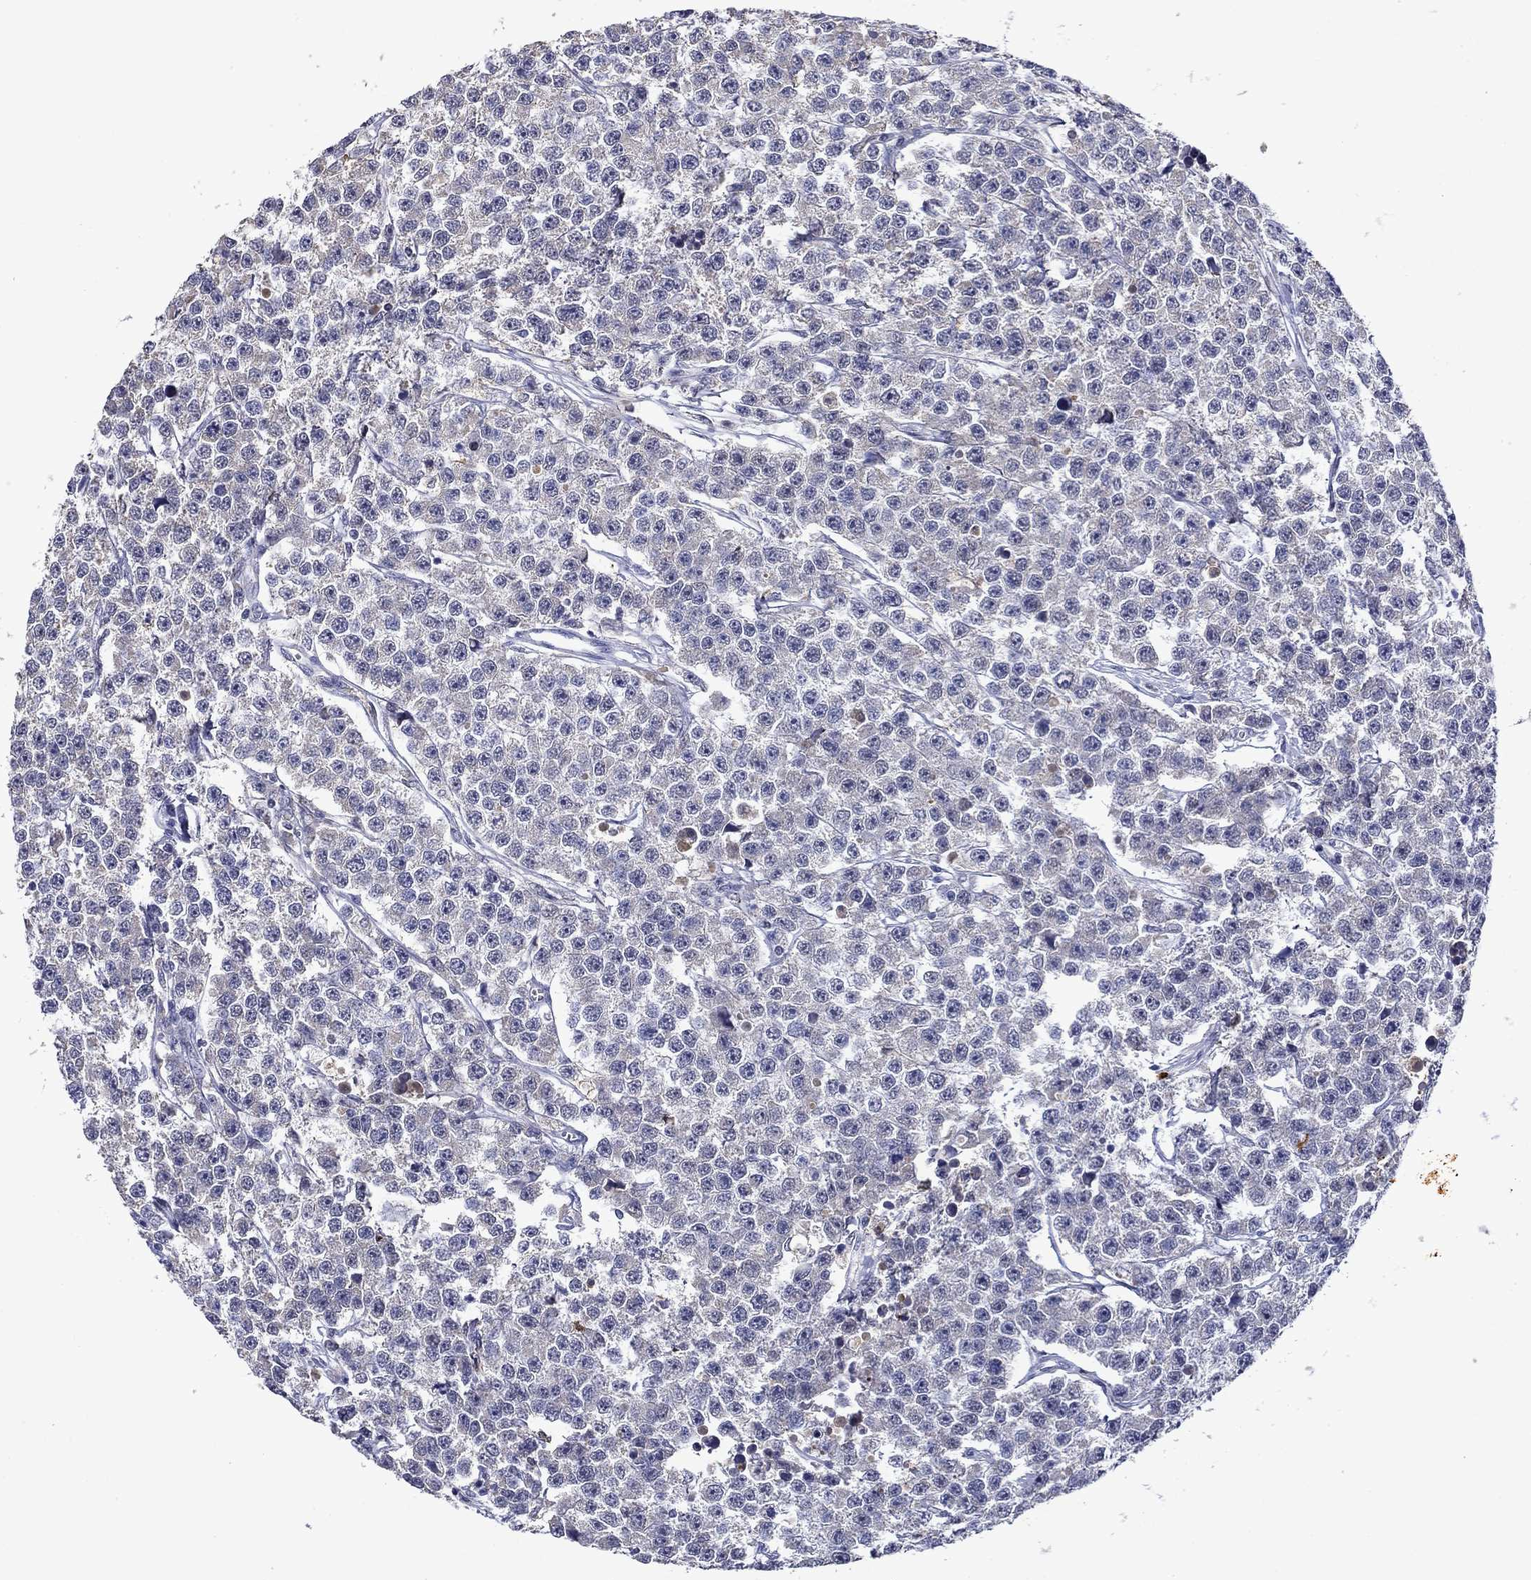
{"staining": {"intensity": "negative", "quantity": "none", "location": "none"}, "tissue": "testis cancer", "cell_type": "Tumor cells", "image_type": "cancer", "snomed": [{"axis": "morphology", "description": "Seminoma, NOS"}, {"axis": "topography", "description": "Testis"}], "caption": "Human testis seminoma stained for a protein using immunohistochemistry demonstrates no staining in tumor cells.", "gene": "IRF5", "patient": {"sex": "male", "age": 59}}